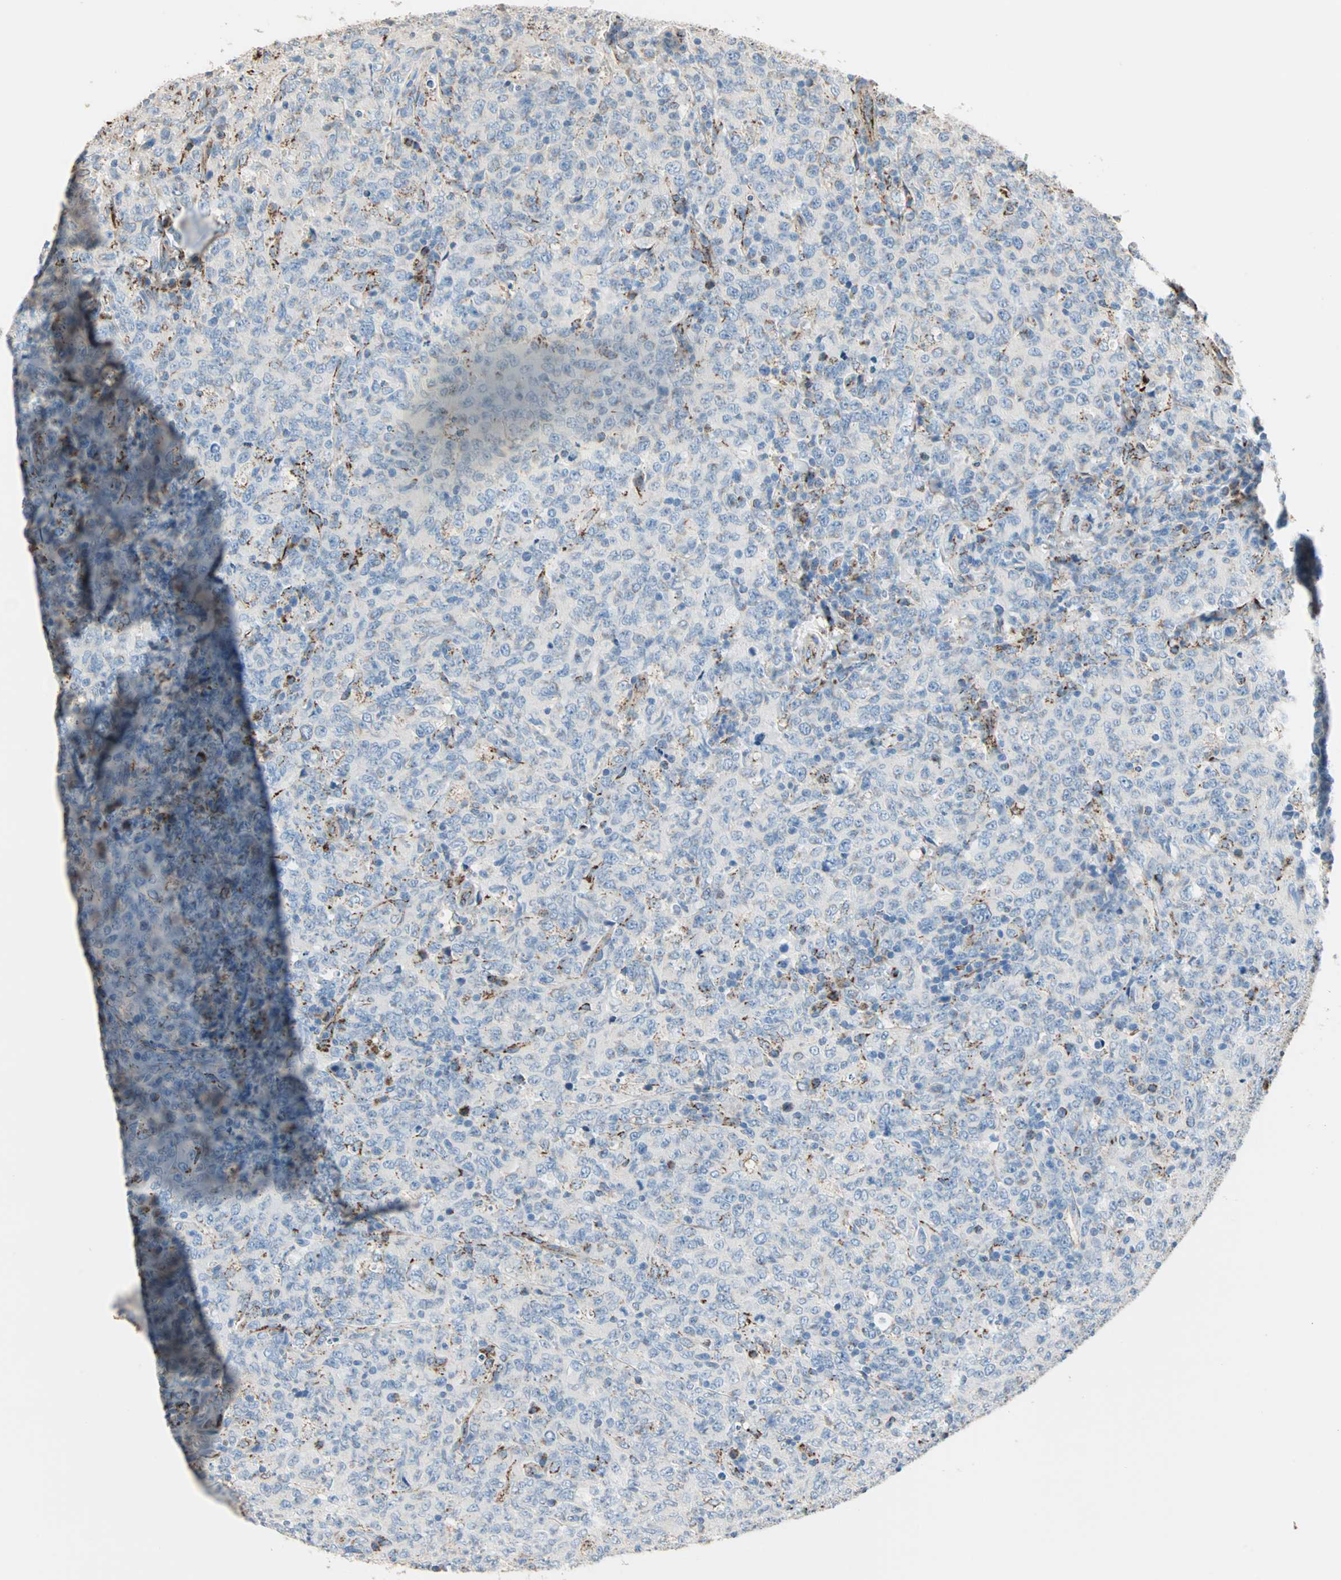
{"staining": {"intensity": "strong", "quantity": "<25%", "location": "cytoplasmic/membranous"}, "tissue": "lymphoma", "cell_type": "Tumor cells", "image_type": "cancer", "snomed": [{"axis": "morphology", "description": "Malignant lymphoma, non-Hodgkin's type, High grade"}, {"axis": "topography", "description": "Tonsil"}], "caption": "Immunohistochemical staining of human lymphoma shows strong cytoplasmic/membranous protein expression in approximately <25% of tumor cells.", "gene": "TST", "patient": {"sex": "female", "age": 36}}